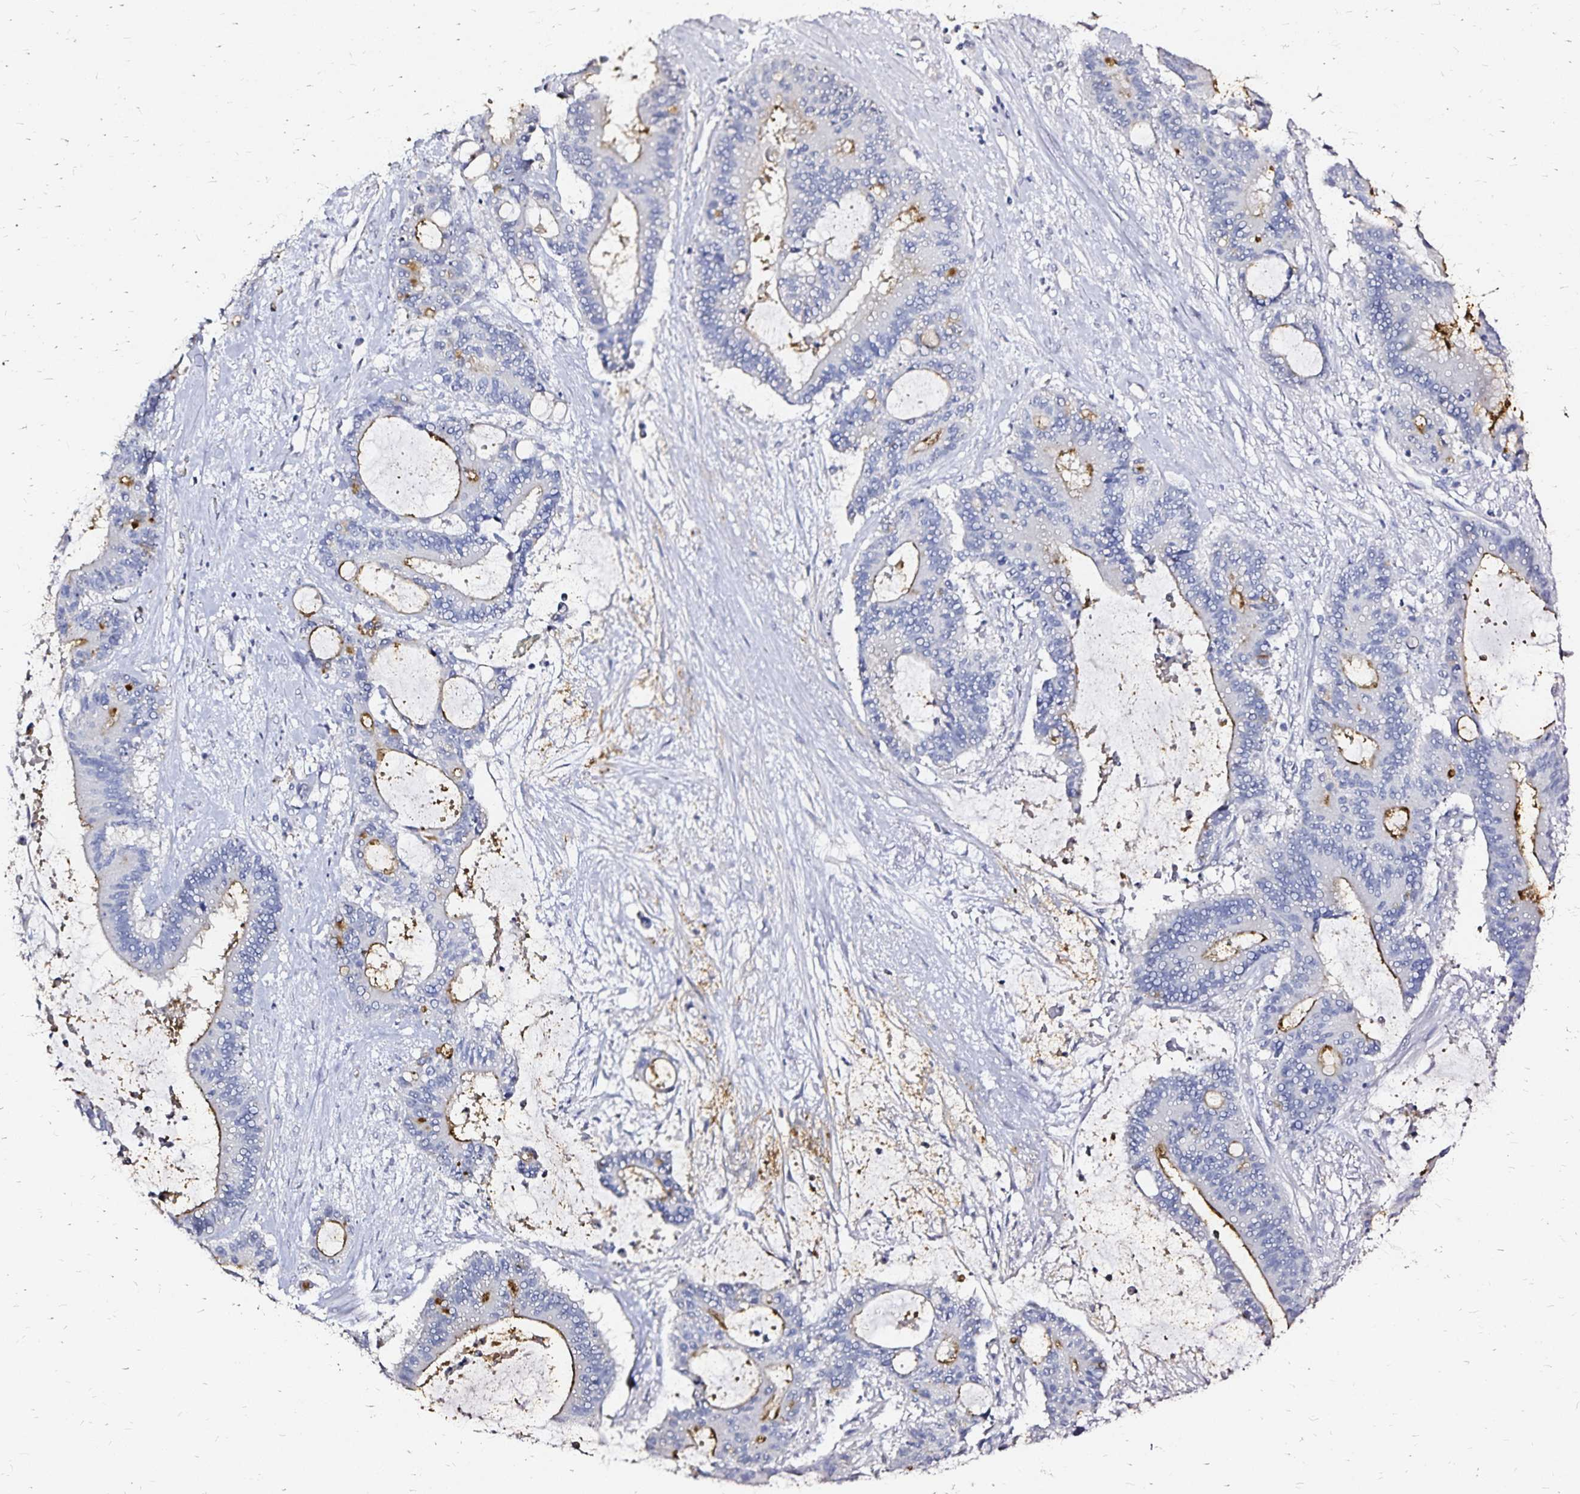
{"staining": {"intensity": "weak", "quantity": "<25%", "location": "cytoplasmic/membranous"}, "tissue": "liver cancer", "cell_type": "Tumor cells", "image_type": "cancer", "snomed": [{"axis": "morphology", "description": "Normal tissue, NOS"}, {"axis": "morphology", "description": "Cholangiocarcinoma"}, {"axis": "topography", "description": "Liver"}, {"axis": "topography", "description": "Peripheral nerve tissue"}], "caption": "DAB immunohistochemical staining of liver cancer (cholangiocarcinoma) exhibits no significant expression in tumor cells. Nuclei are stained in blue.", "gene": "SLC5A1", "patient": {"sex": "female", "age": 73}}